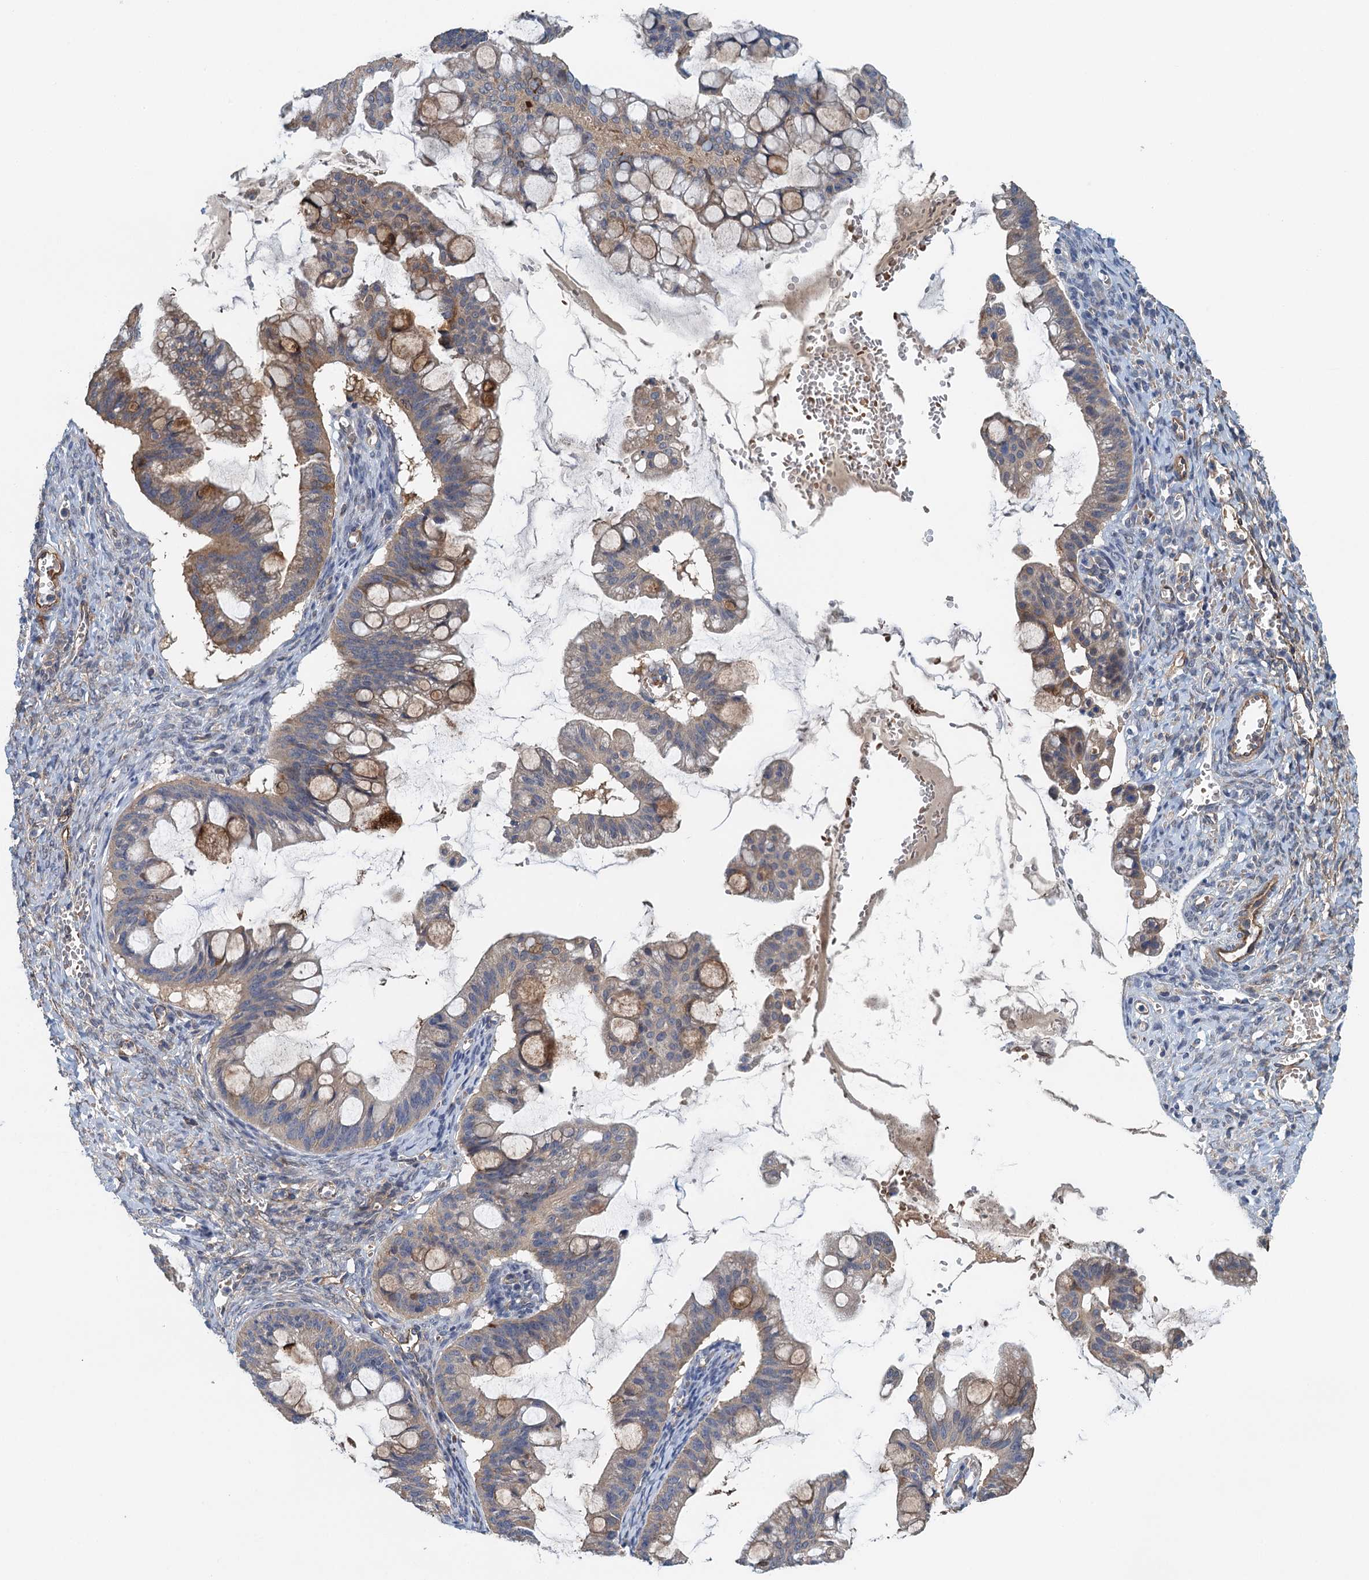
{"staining": {"intensity": "moderate", "quantity": "25%-75%", "location": "cytoplasmic/membranous"}, "tissue": "ovarian cancer", "cell_type": "Tumor cells", "image_type": "cancer", "snomed": [{"axis": "morphology", "description": "Cystadenocarcinoma, mucinous, NOS"}, {"axis": "topography", "description": "Ovary"}], "caption": "Immunohistochemistry staining of ovarian cancer, which displays medium levels of moderate cytoplasmic/membranous staining in about 25%-75% of tumor cells indicating moderate cytoplasmic/membranous protein positivity. The staining was performed using DAB (3,3'-diaminobenzidine) (brown) for protein detection and nuclei were counterstained in hematoxylin (blue).", "gene": "RSAD2", "patient": {"sex": "female", "age": 73}}